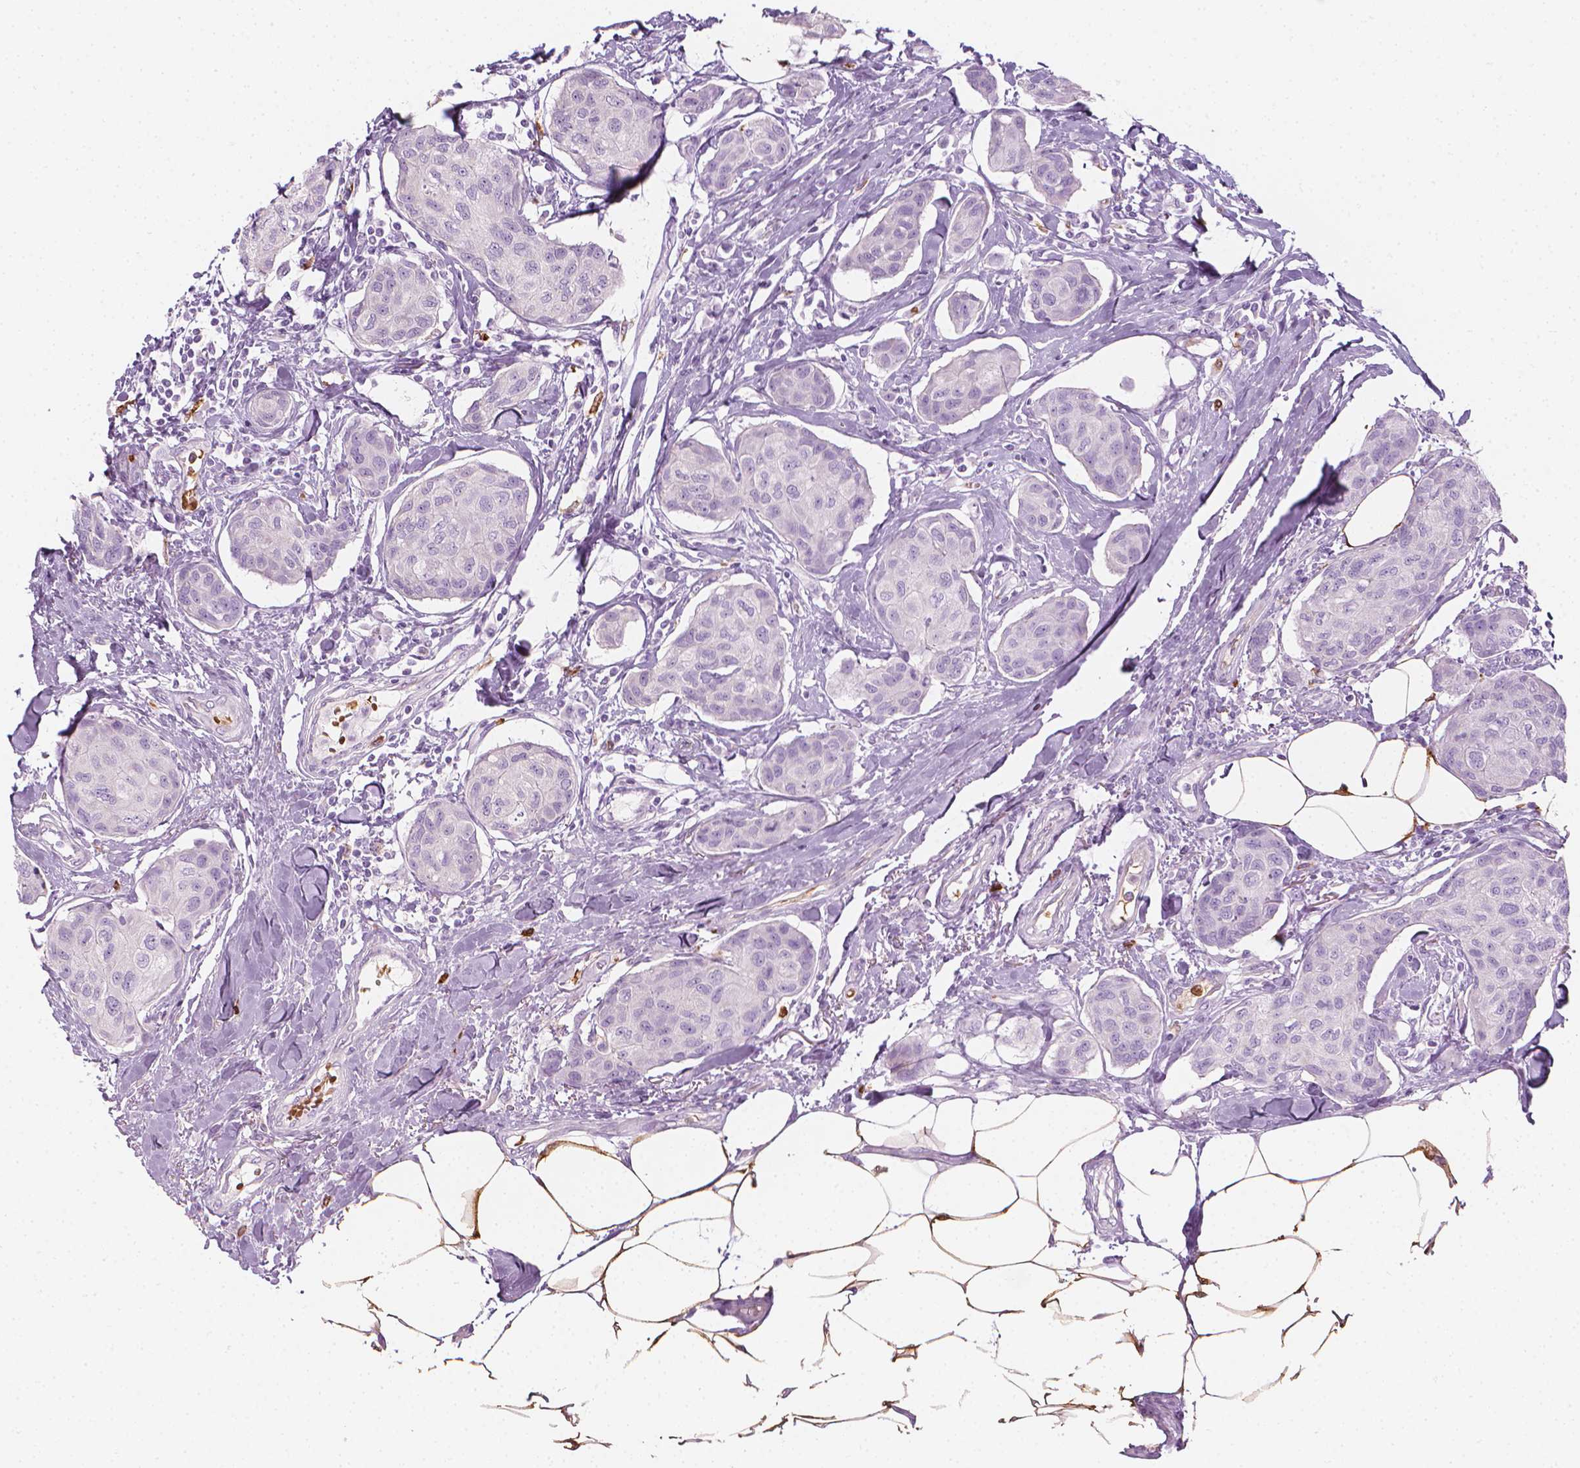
{"staining": {"intensity": "negative", "quantity": "none", "location": "none"}, "tissue": "breast cancer", "cell_type": "Tumor cells", "image_type": "cancer", "snomed": [{"axis": "morphology", "description": "Duct carcinoma"}, {"axis": "topography", "description": "Breast"}], "caption": "High power microscopy image of an IHC image of invasive ductal carcinoma (breast), revealing no significant positivity in tumor cells.", "gene": "CES1", "patient": {"sex": "female", "age": 80}}